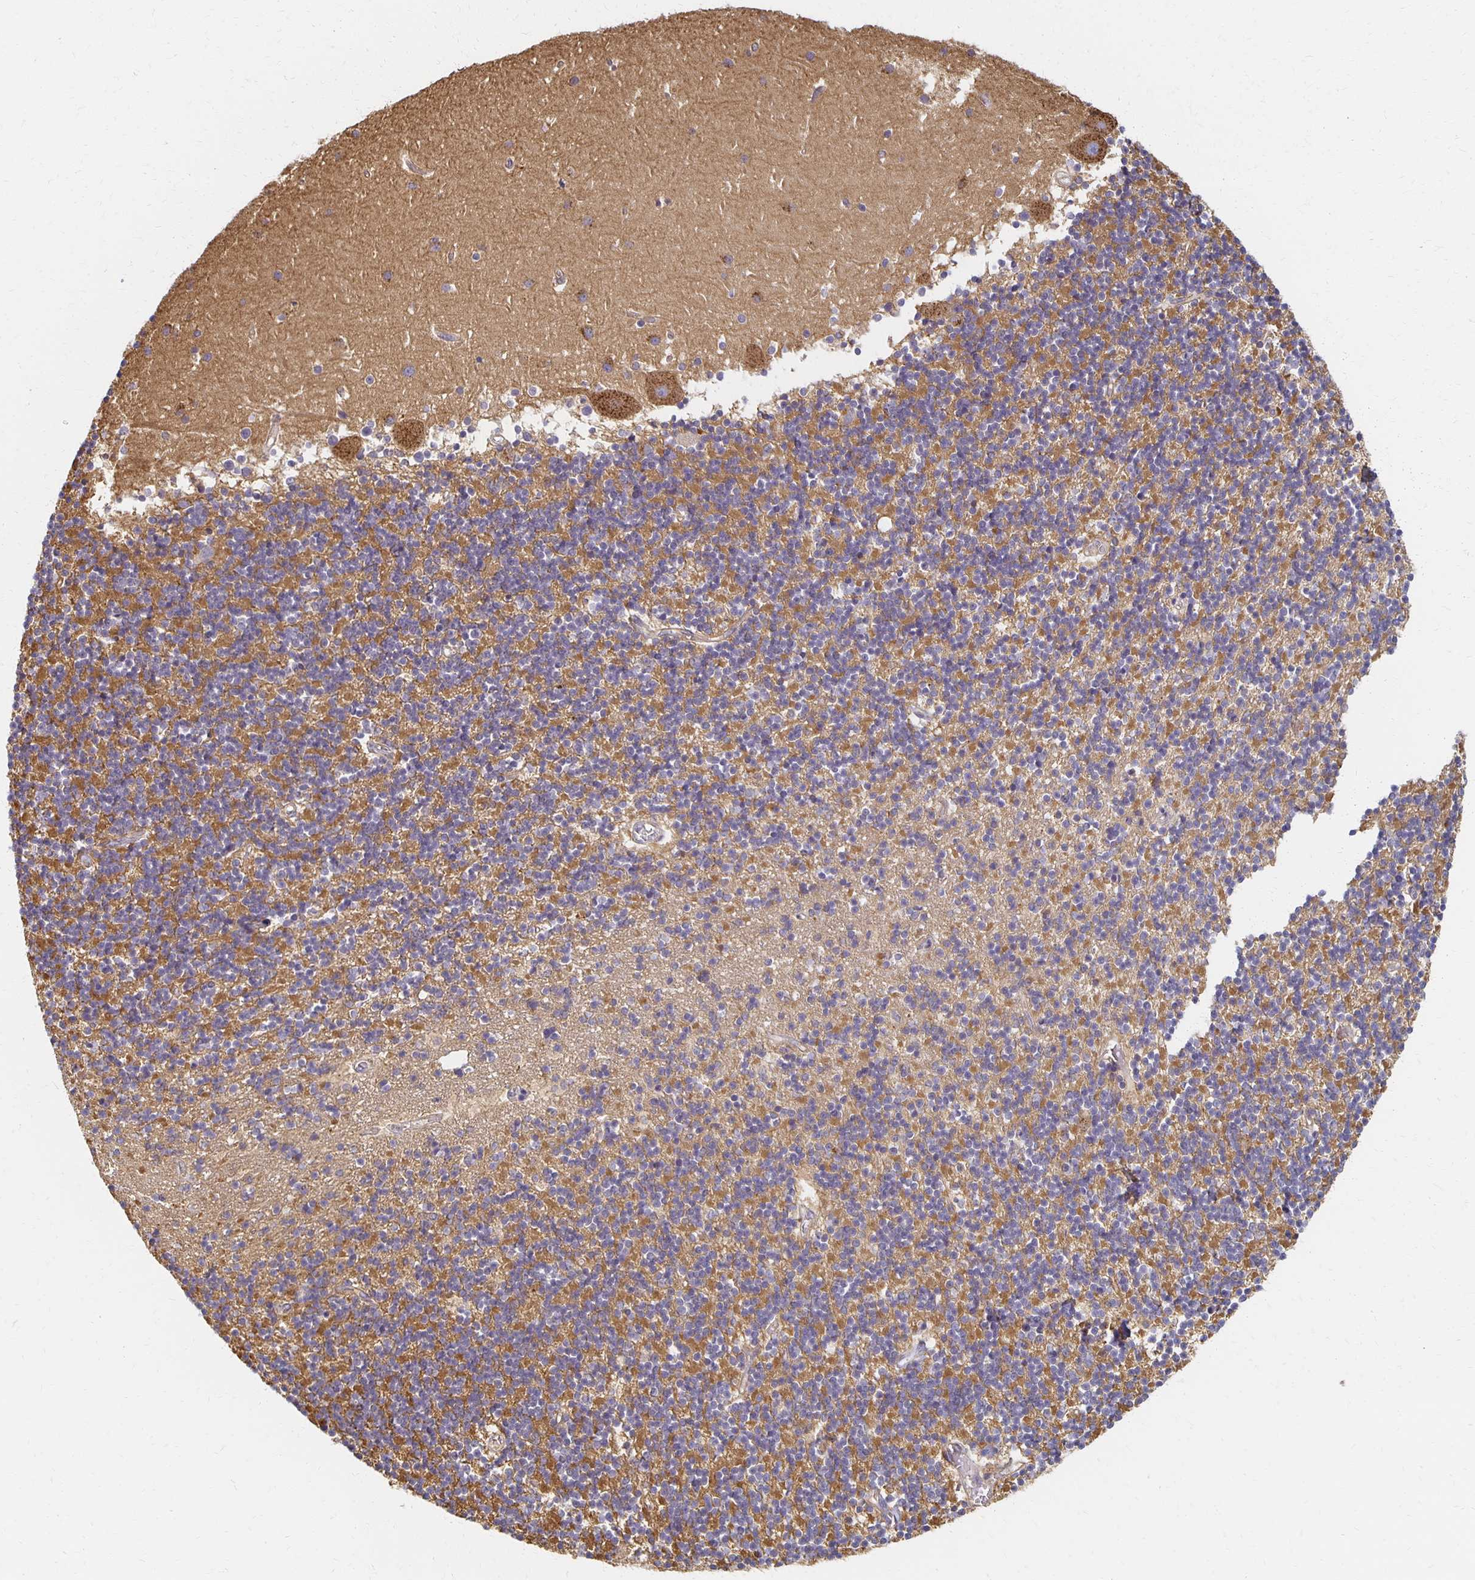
{"staining": {"intensity": "moderate", "quantity": "25%-75%", "location": "cytoplasmic/membranous"}, "tissue": "cerebellum", "cell_type": "Cells in granular layer", "image_type": "normal", "snomed": [{"axis": "morphology", "description": "Normal tissue, NOS"}, {"axis": "topography", "description": "Cerebellum"}], "caption": "The micrograph displays a brown stain indicating the presence of a protein in the cytoplasmic/membranous of cells in granular layer in cerebellum.", "gene": "SORL1", "patient": {"sex": "male", "age": 54}}